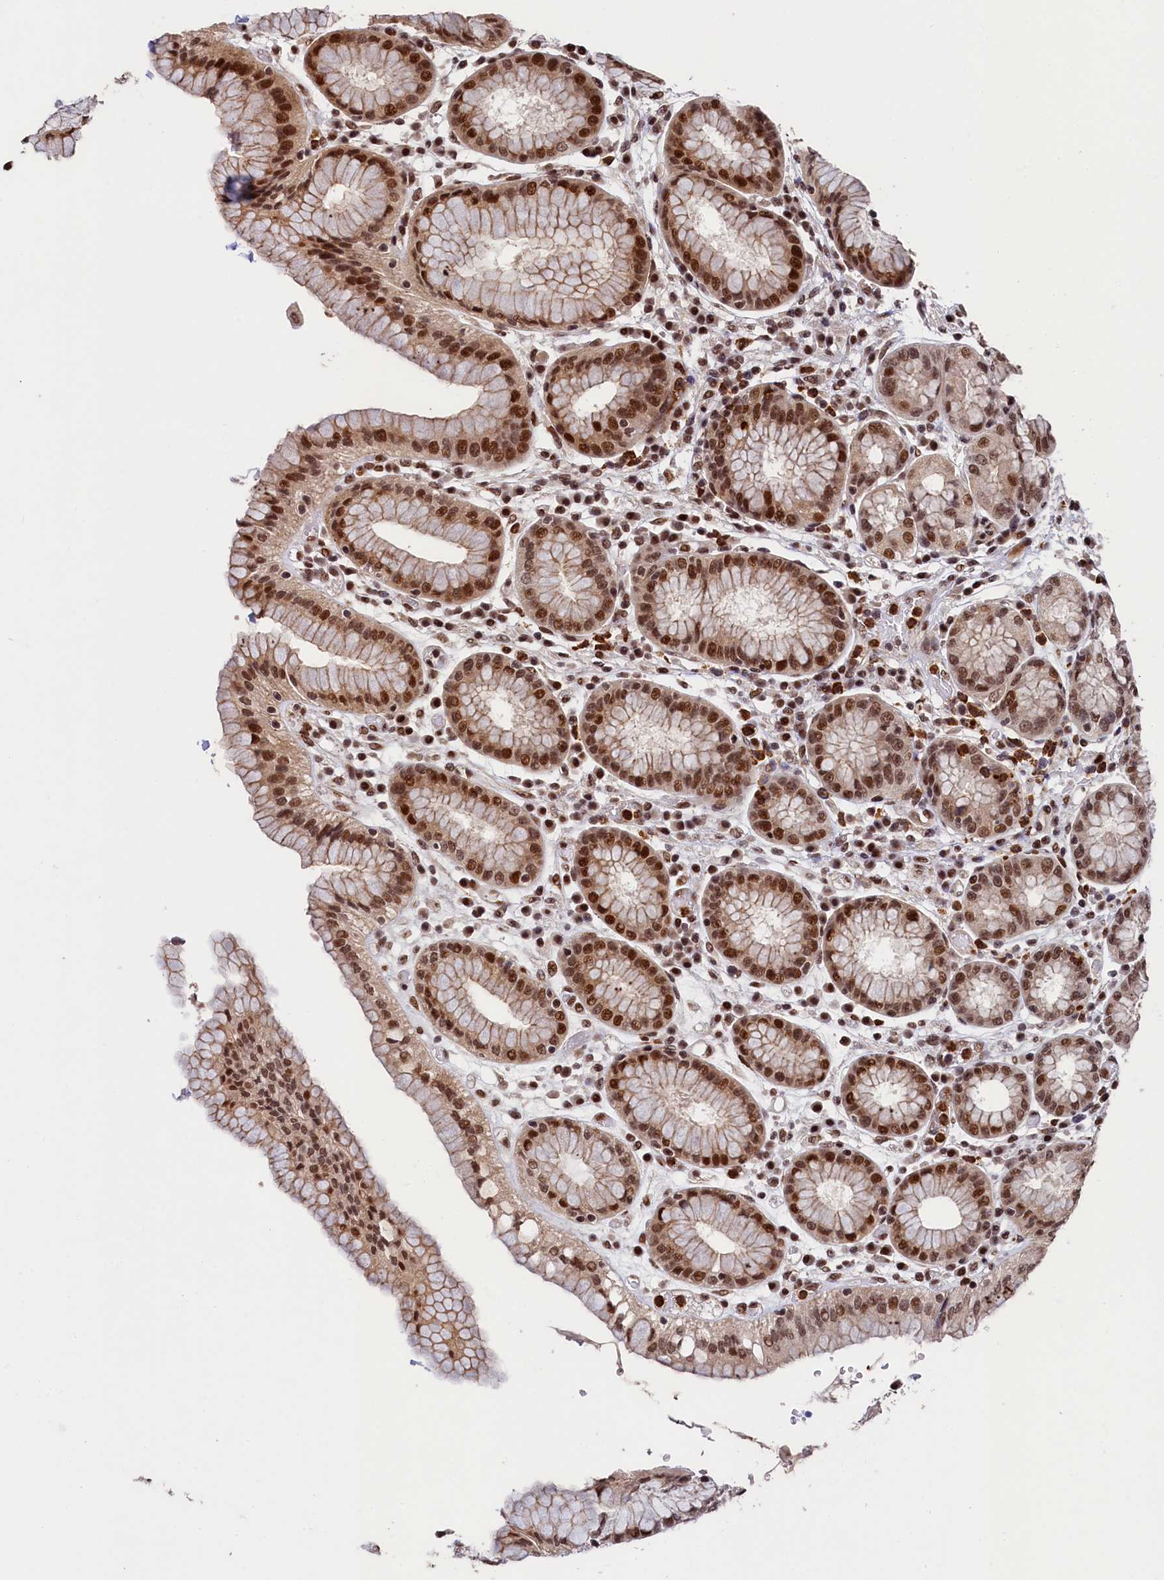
{"staining": {"intensity": "strong", "quantity": "25%-75%", "location": "cytoplasmic/membranous,nuclear"}, "tissue": "stomach", "cell_type": "Glandular cells", "image_type": "normal", "snomed": [{"axis": "morphology", "description": "Normal tissue, NOS"}, {"axis": "topography", "description": "Stomach"}, {"axis": "topography", "description": "Stomach, lower"}], "caption": "This micrograph shows unremarkable stomach stained with immunohistochemistry to label a protein in brown. The cytoplasmic/membranous,nuclear of glandular cells show strong positivity for the protein. Nuclei are counter-stained blue.", "gene": "ADIG", "patient": {"sex": "female", "age": 56}}